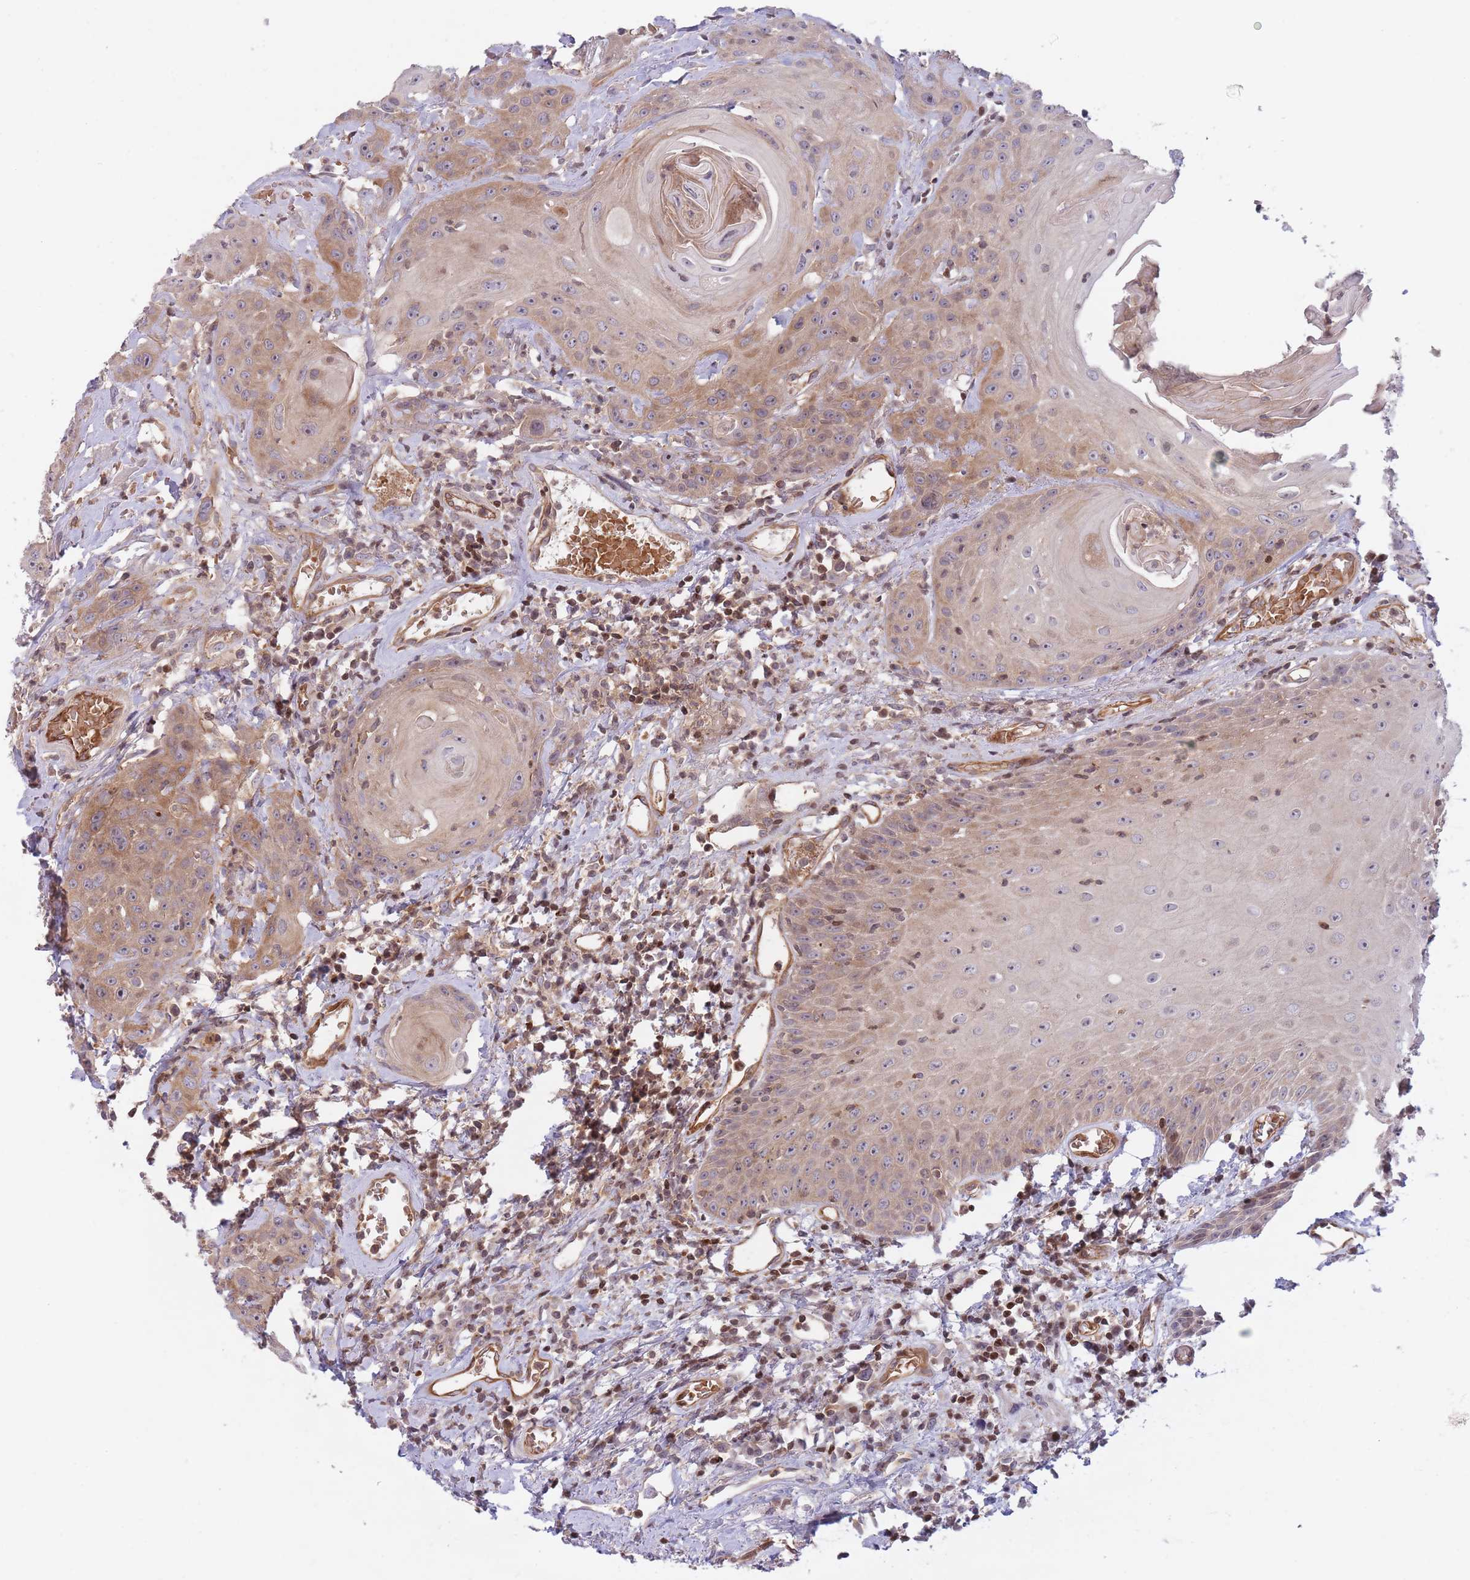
{"staining": {"intensity": "moderate", "quantity": ">75%", "location": "cytoplasmic/membranous"}, "tissue": "head and neck cancer", "cell_type": "Tumor cells", "image_type": "cancer", "snomed": [{"axis": "morphology", "description": "Squamous cell carcinoma, NOS"}, {"axis": "topography", "description": "Head-Neck"}], "caption": "Squamous cell carcinoma (head and neck) stained for a protein demonstrates moderate cytoplasmic/membranous positivity in tumor cells. (DAB (3,3'-diaminobenzidine) IHC with brightfield microscopy, high magnification).", "gene": "SLC35F5", "patient": {"sex": "female", "age": 59}}